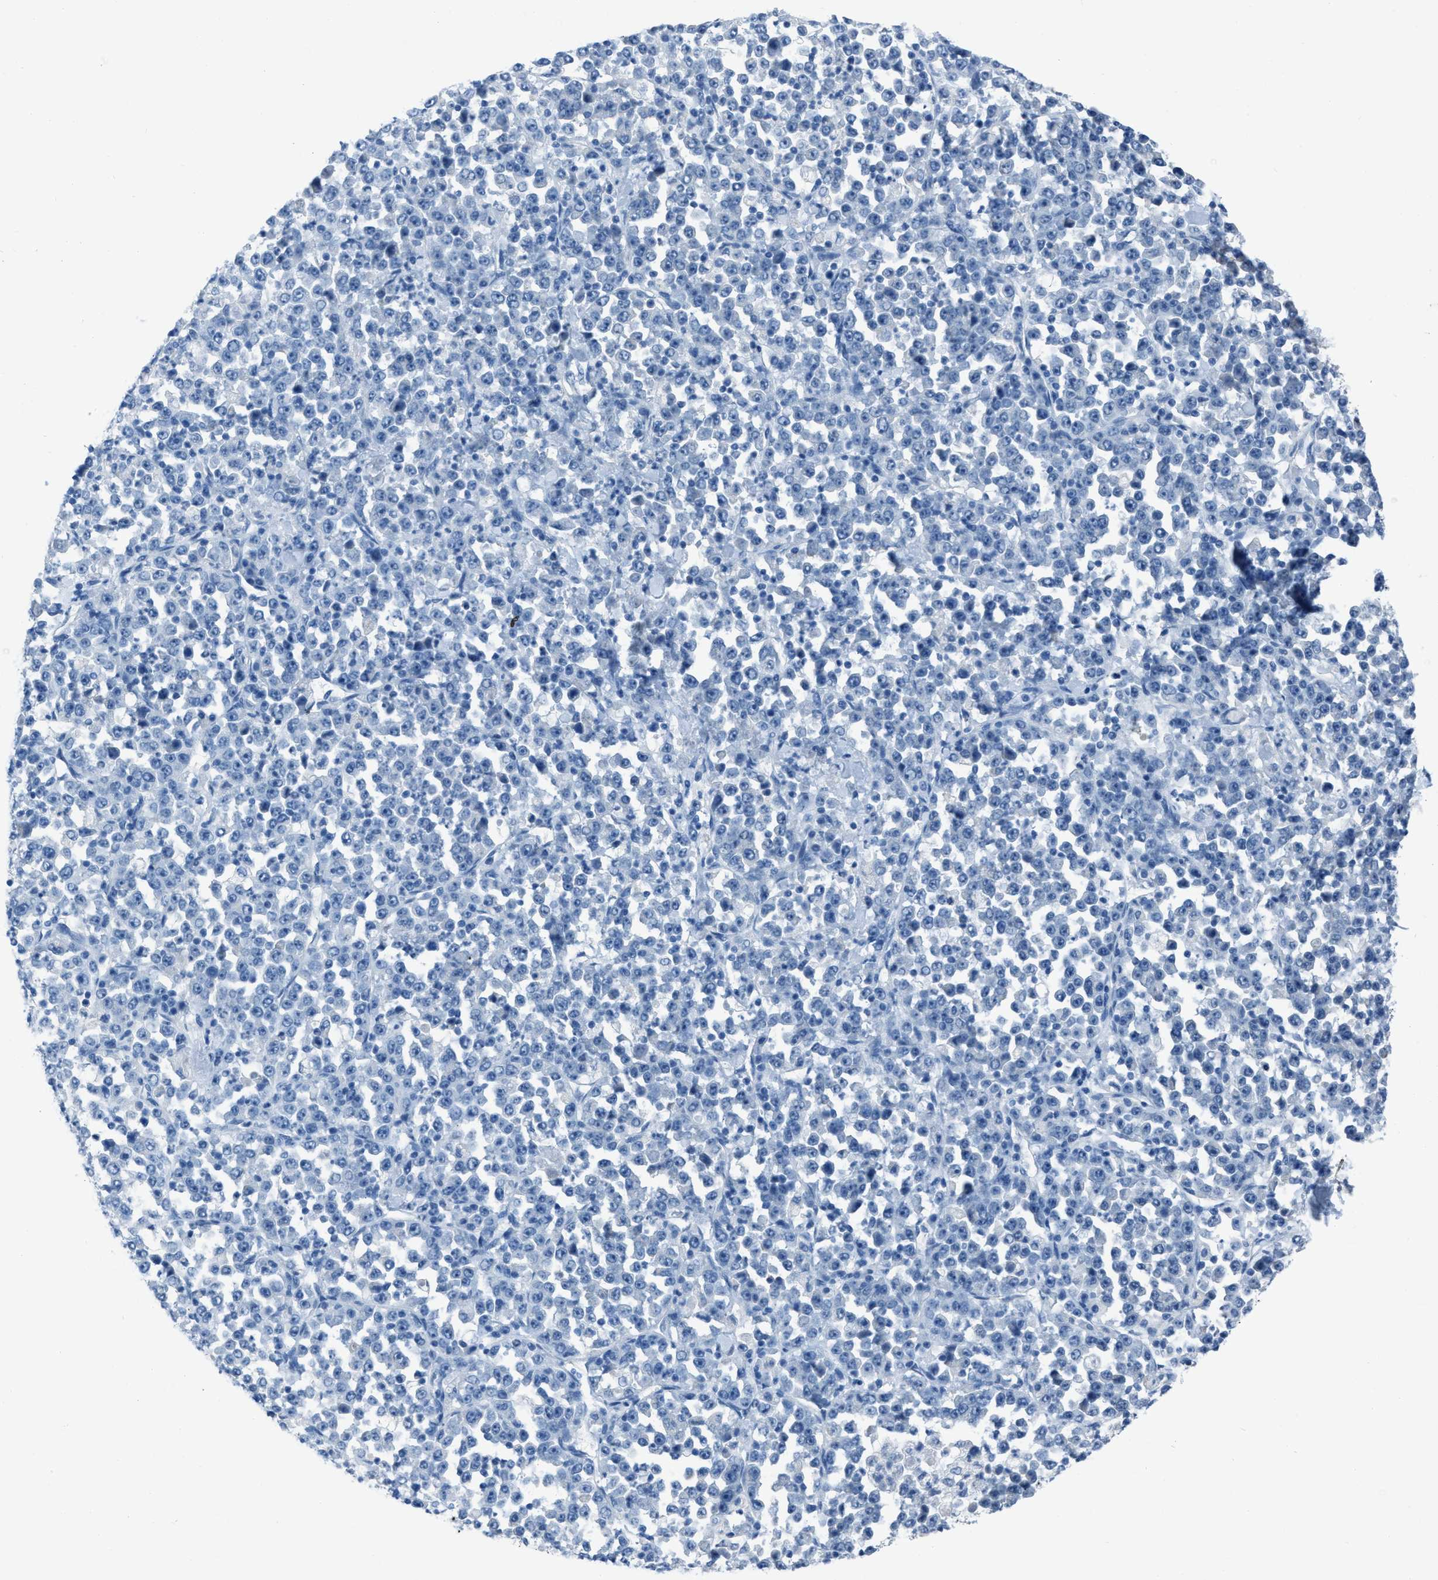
{"staining": {"intensity": "negative", "quantity": "none", "location": "none"}, "tissue": "stomach cancer", "cell_type": "Tumor cells", "image_type": "cancer", "snomed": [{"axis": "morphology", "description": "Normal tissue, NOS"}, {"axis": "morphology", "description": "Adenocarcinoma, NOS"}, {"axis": "topography", "description": "Stomach, upper"}, {"axis": "topography", "description": "Stomach"}], "caption": "A photomicrograph of adenocarcinoma (stomach) stained for a protein reveals no brown staining in tumor cells. (Brightfield microscopy of DAB immunohistochemistry at high magnification).", "gene": "SPATC1L", "patient": {"sex": "male", "age": 59}}